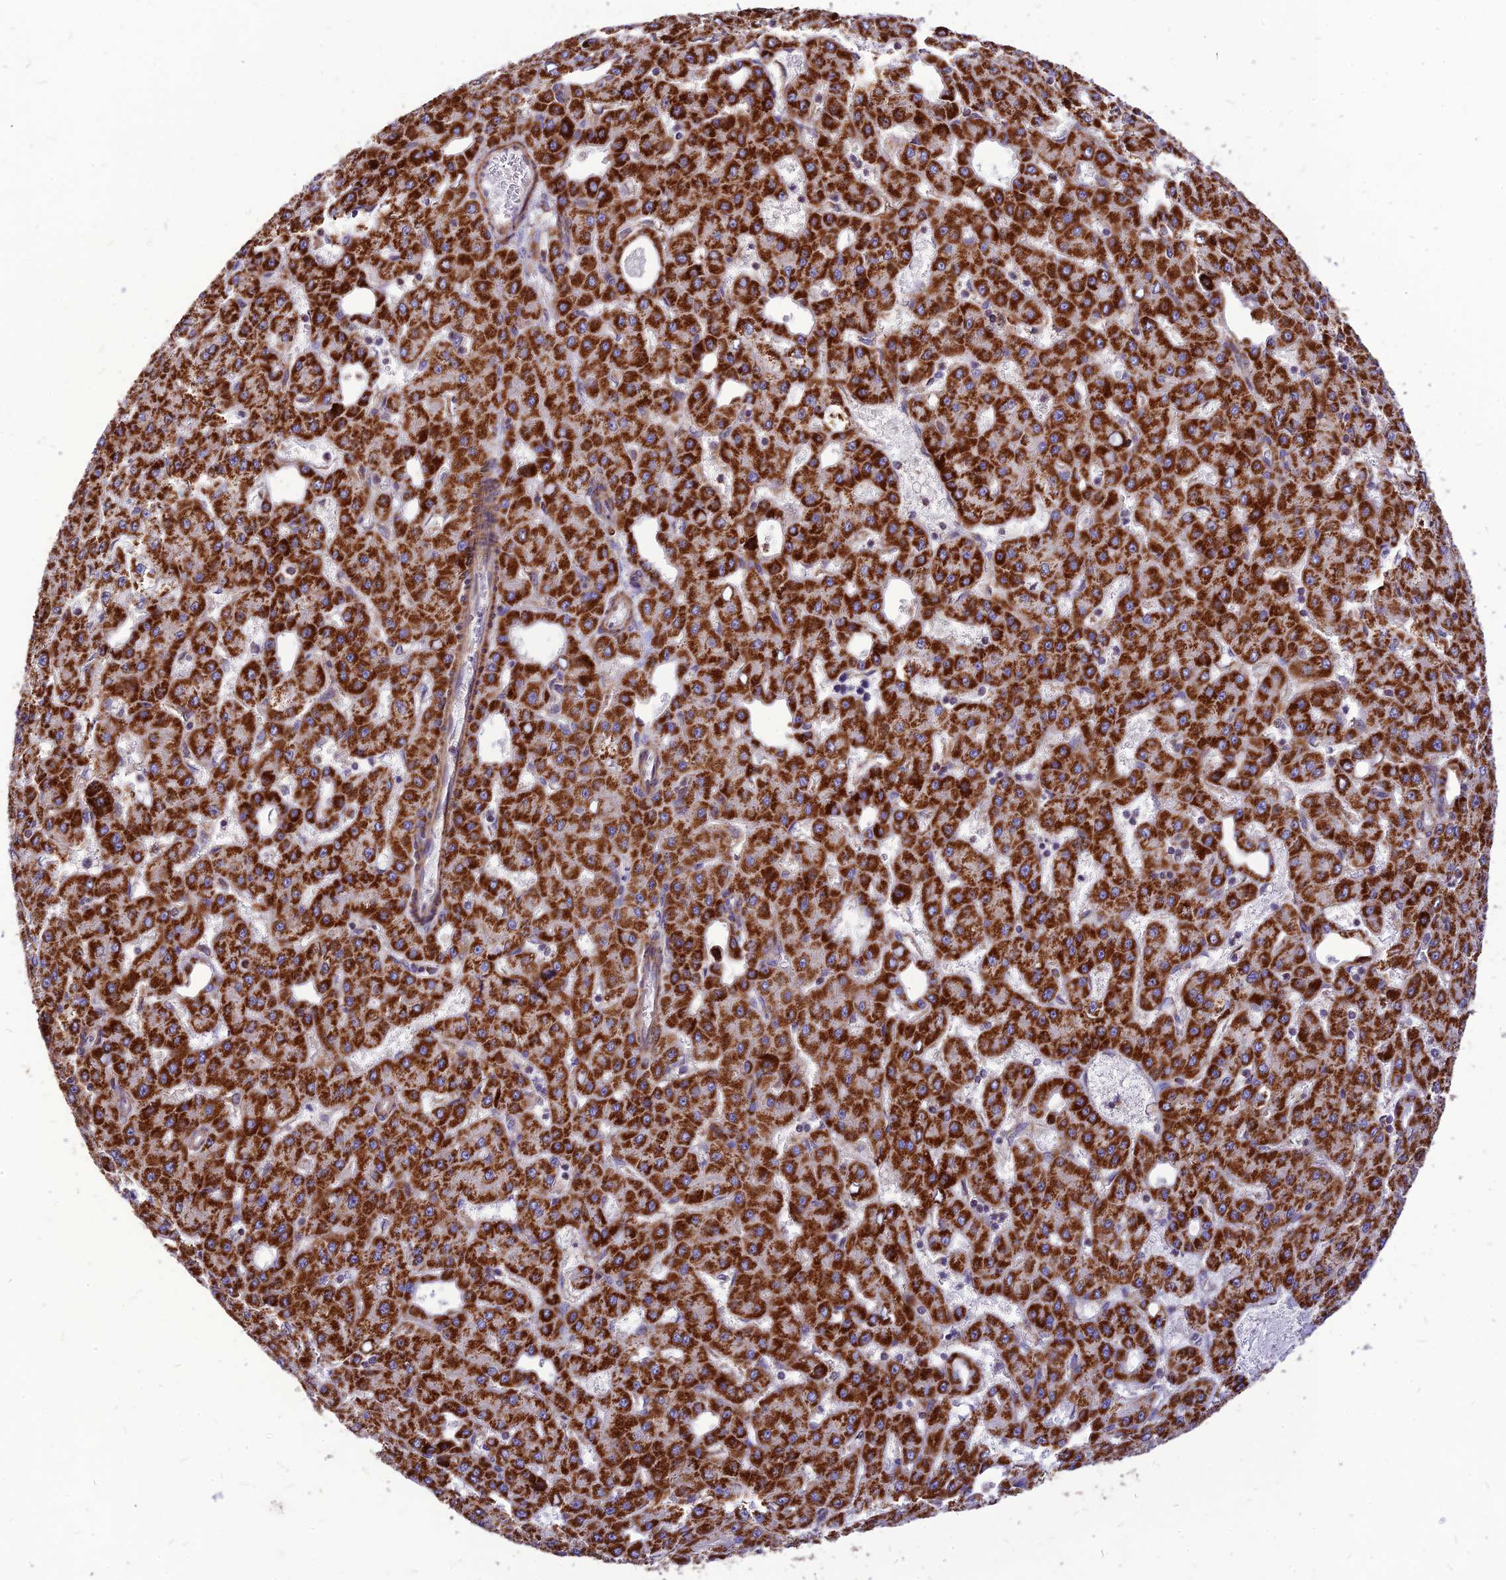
{"staining": {"intensity": "strong", "quantity": ">75%", "location": "cytoplasmic/membranous"}, "tissue": "liver cancer", "cell_type": "Tumor cells", "image_type": "cancer", "snomed": [{"axis": "morphology", "description": "Carcinoma, Hepatocellular, NOS"}, {"axis": "topography", "description": "Liver"}], "caption": "Liver hepatocellular carcinoma stained with a protein marker shows strong staining in tumor cells.", "gene": "ECI1", "patient": {"sex": "male", "age": 47}}